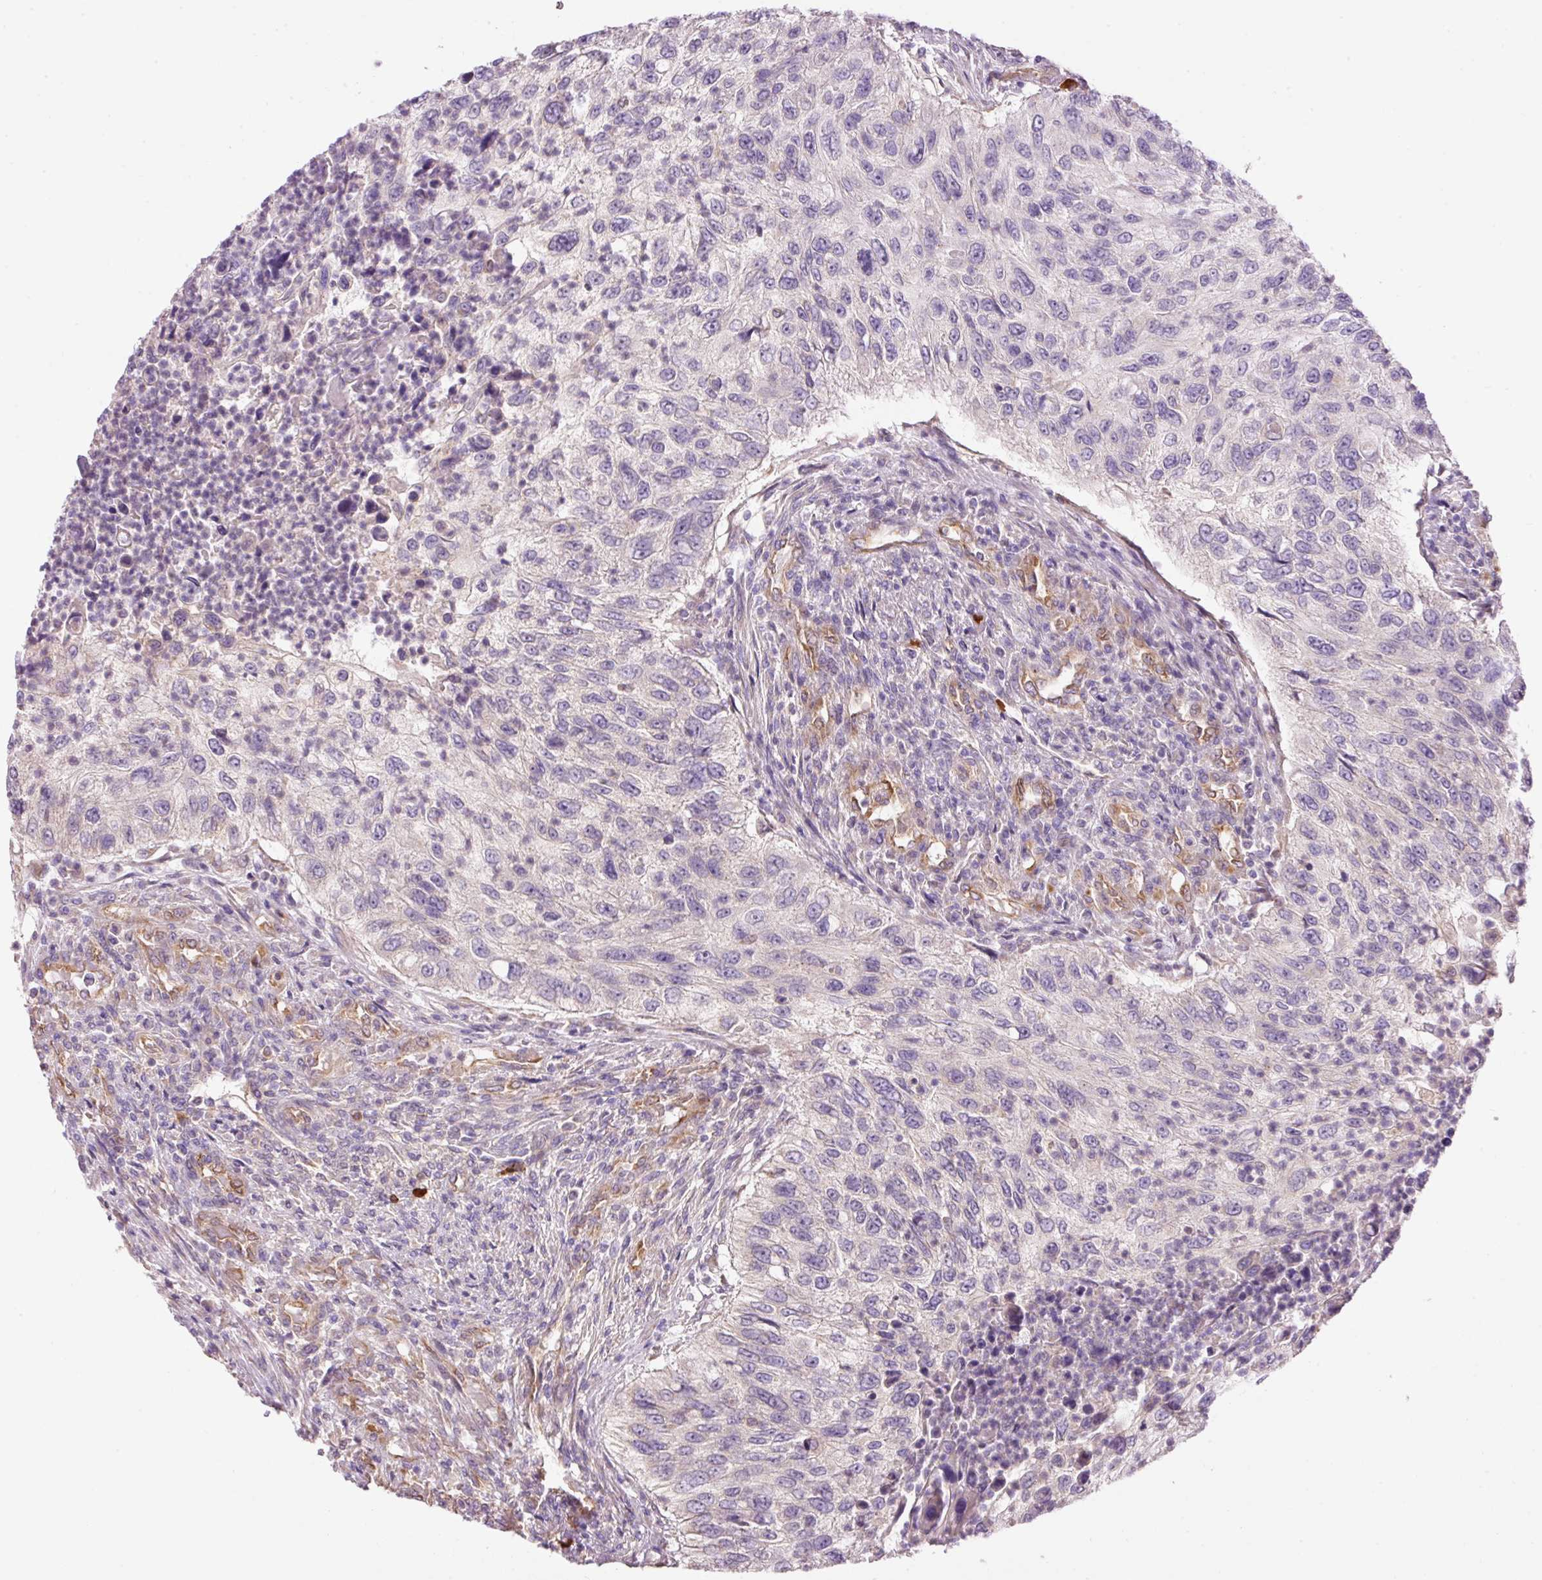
{"staining": {"intensity": "negative", "quantity": "none", "location": "none"}, "tissue": "urothelial cancer", "cell_type": "Tumor cells", "image_type": "cancer", "snomed": [{"axis": "morphology", "description": "Urothelial carcinoma, High grade"}, {"axis": "topography", "description": "Urinary bladder"}], "caption": "Protein analysis of urothelial carcinoma (high-grade) exhibits no significant positivity in tumor cells.", "gene": "PNPLA5", "patient": {"sex": "female", "age": 60}}